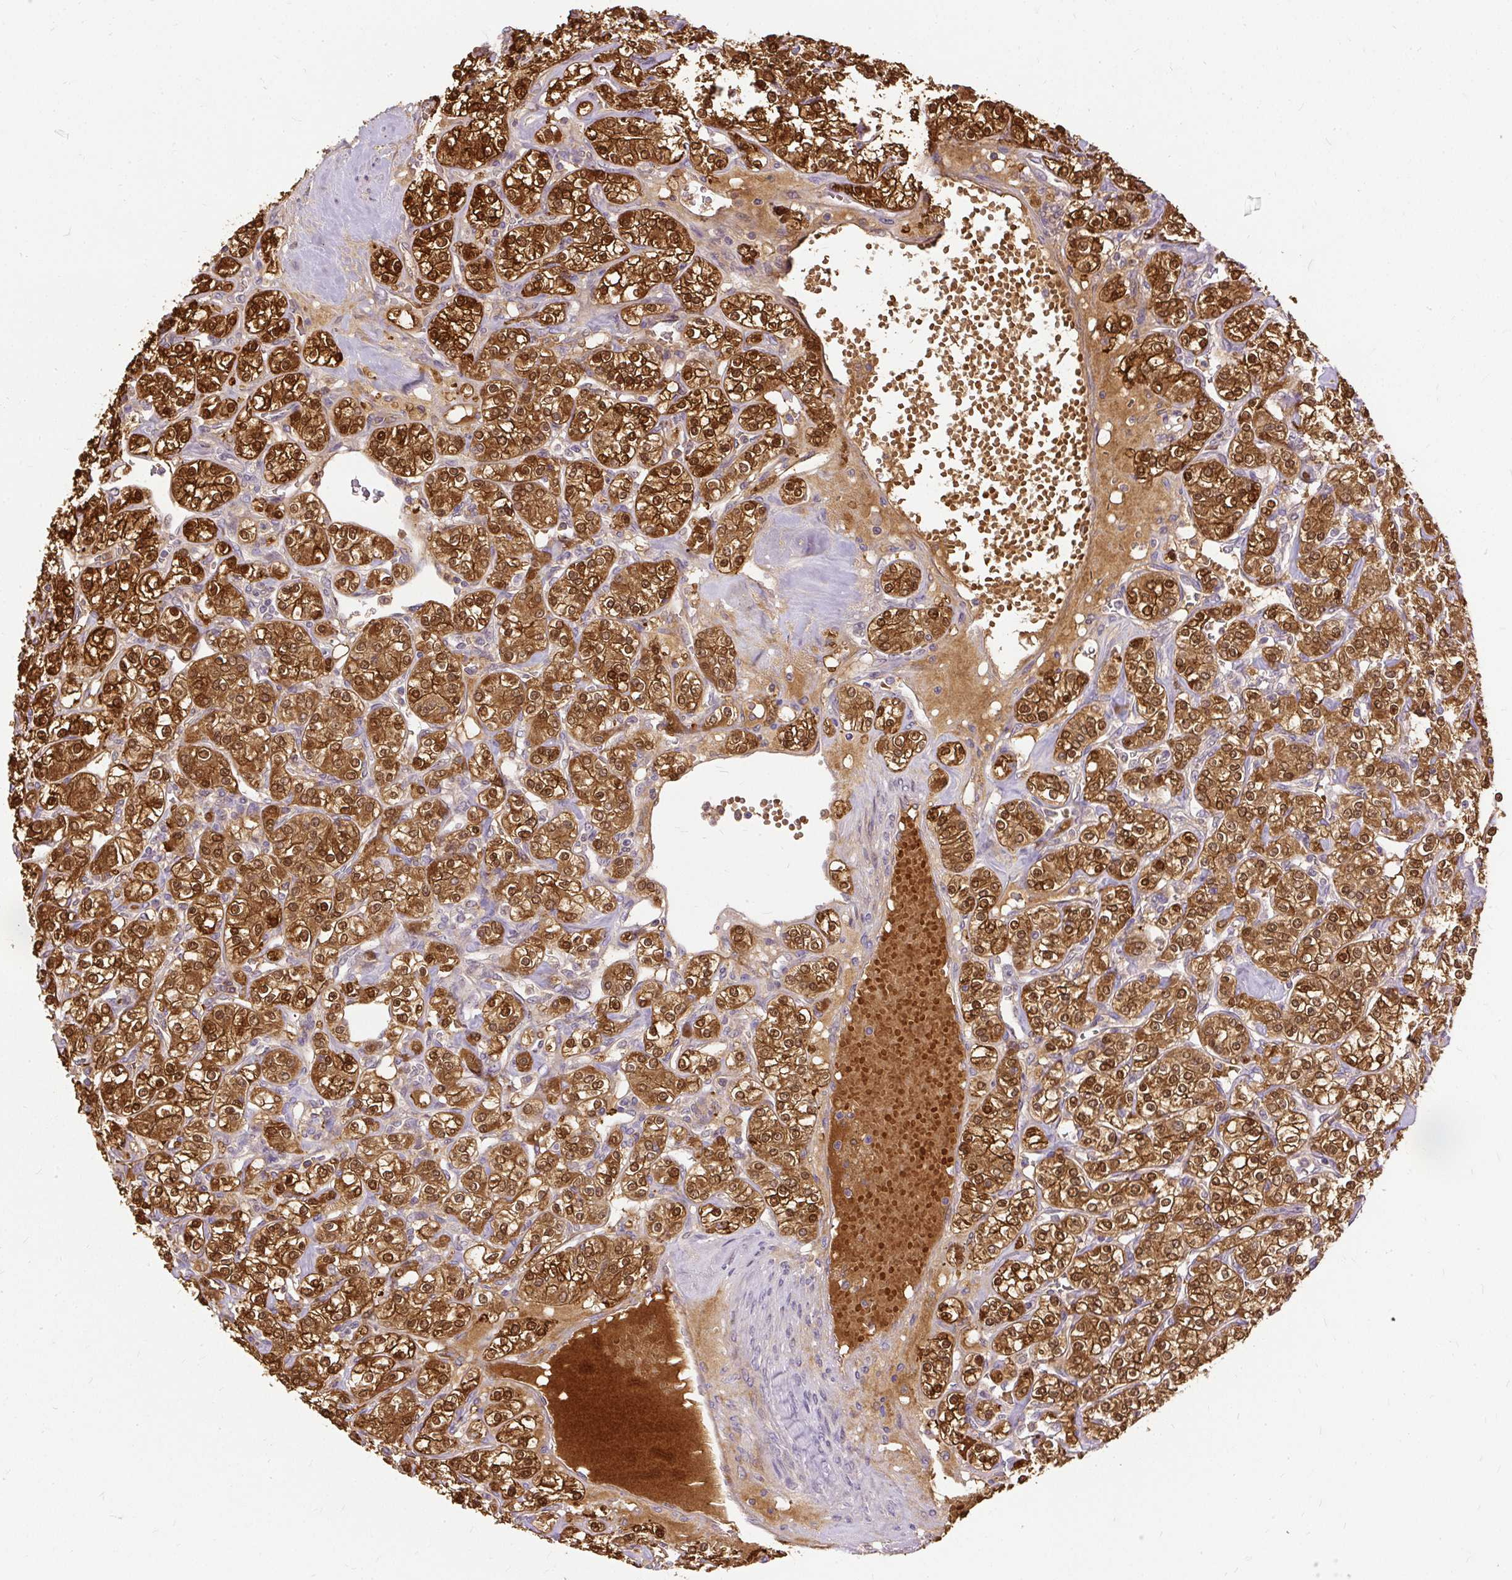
{"staining": {"intensity": "strong", "quantity": ">75%", "location": "cytoplasmic/membranous,nuclear"}, "tissue": "renal cancer", "cell_type": "Tumor cells", "image_type": "cancer", "snomed": [{"axis": "morphology", "description": "Adenocarcinoma, NOS"}, {"axis": "topography", "description": "Kidney"}], "caption": "A histopathology image of human renal cancer stained for a protein exhibits strong cytoplasmic/membranous and nuclear brown staining in tumor cells. The staining was performed using DAB (3,3'-diaminobenzidine), with brown indicating positive protein expression. Nuclei are stained blue with hematoxylin.", "gene": "AP5S1", "patient": {"sex": "male", "age": 77}}